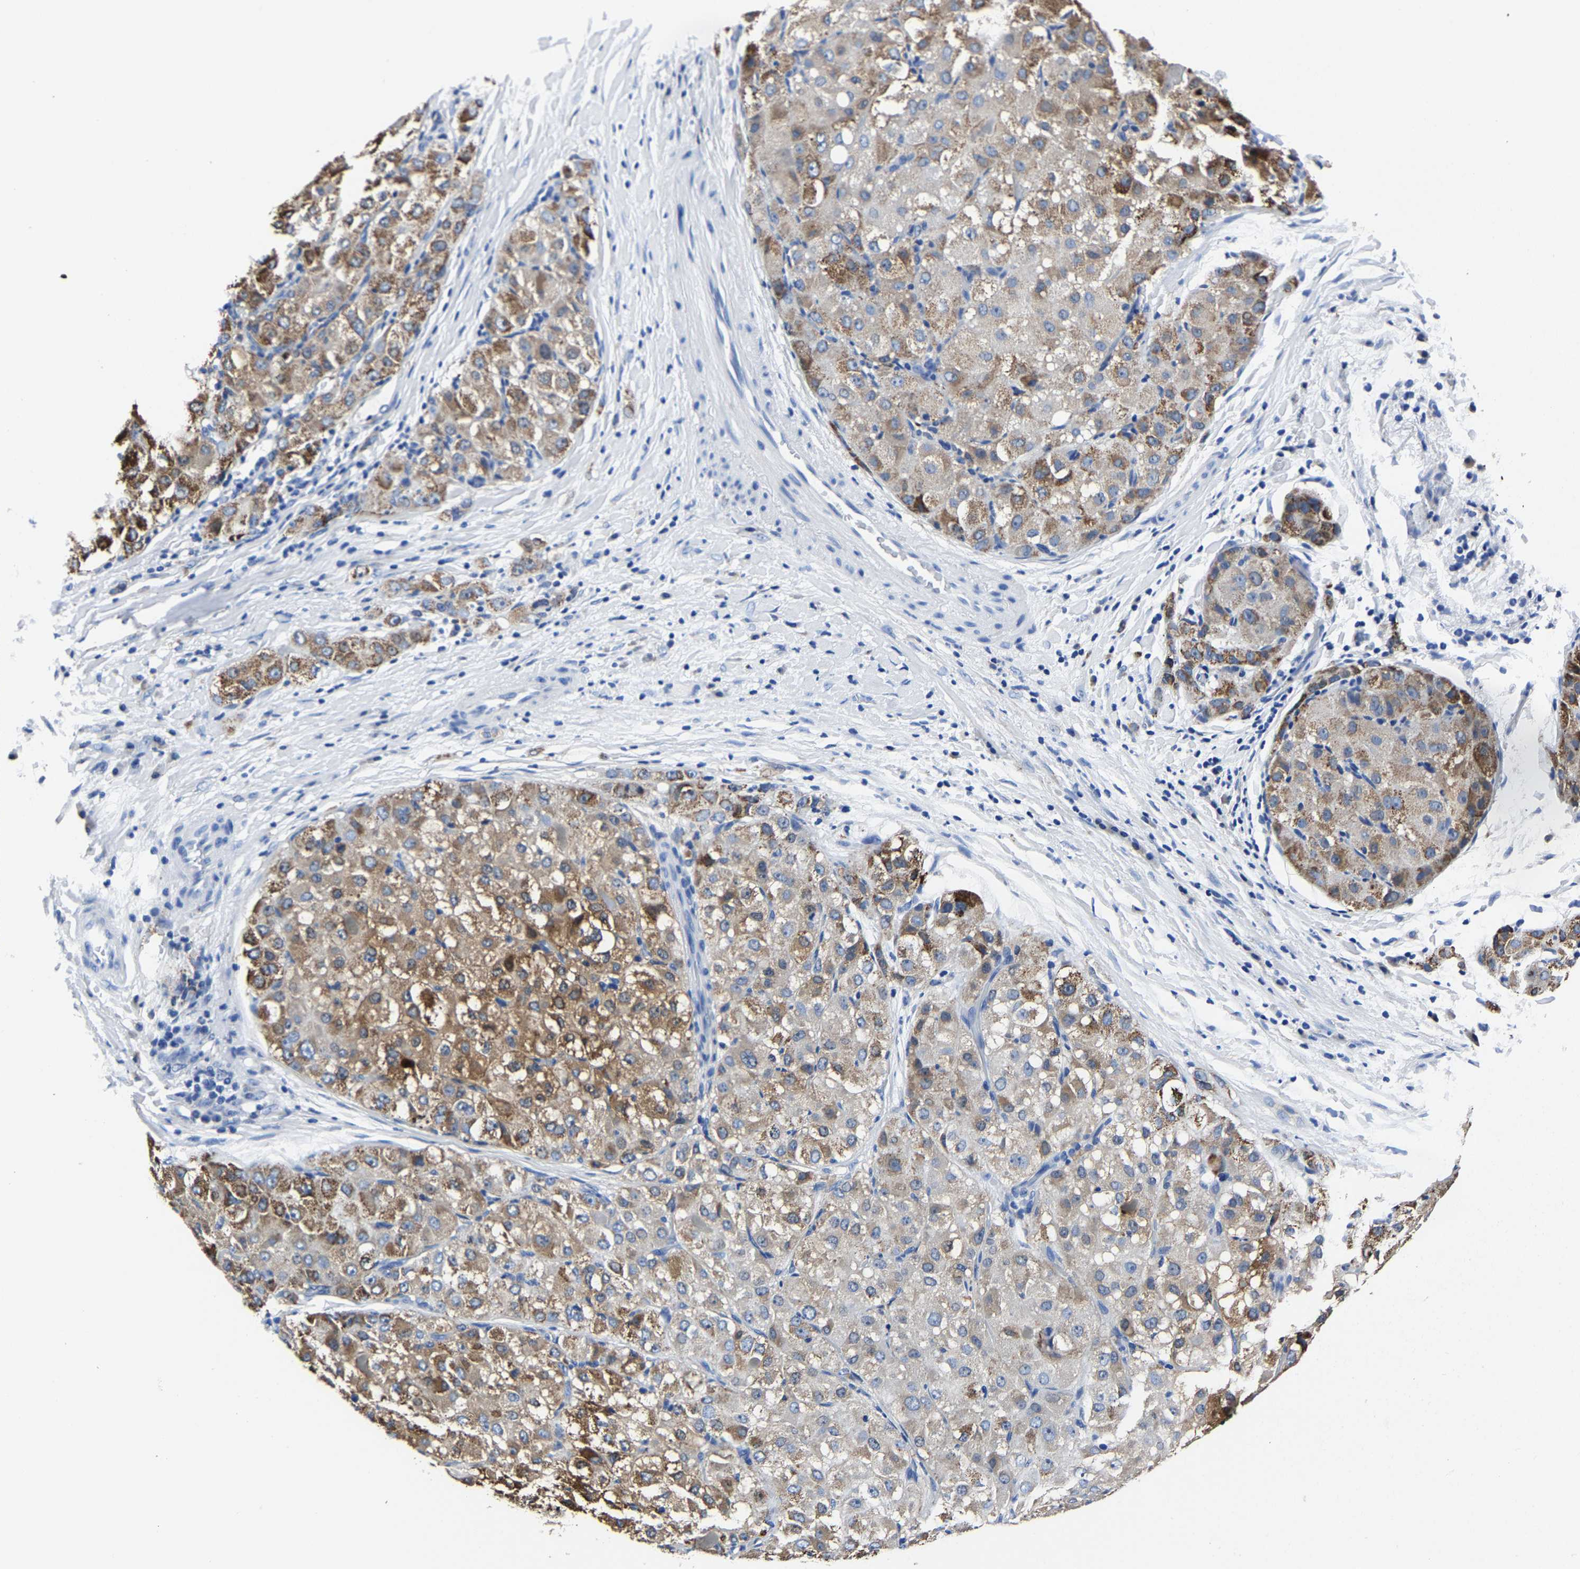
{"staining": {"intensity": "moderate", "quantity": "25%-75%", "location": "cytoplasmic/membranous"}, "tissue": "liver cancer", "cell_type": "Tumor cells", "image_type": "cancer", "snomed": [{"axis": "morphology", "description": "Carcinoma, Hepatocellular, NOS"}, {"axis": "topography", "description": "Liver"}], "caption": "This image displays IHC staining of human hepatocellular carcinoma (liver), with medium moderate cytoplasmic/membranous expression in about 25%-75% of tumor cells.", "gene": "PSPH", "patient": {"sex": "male", "age": 80}}